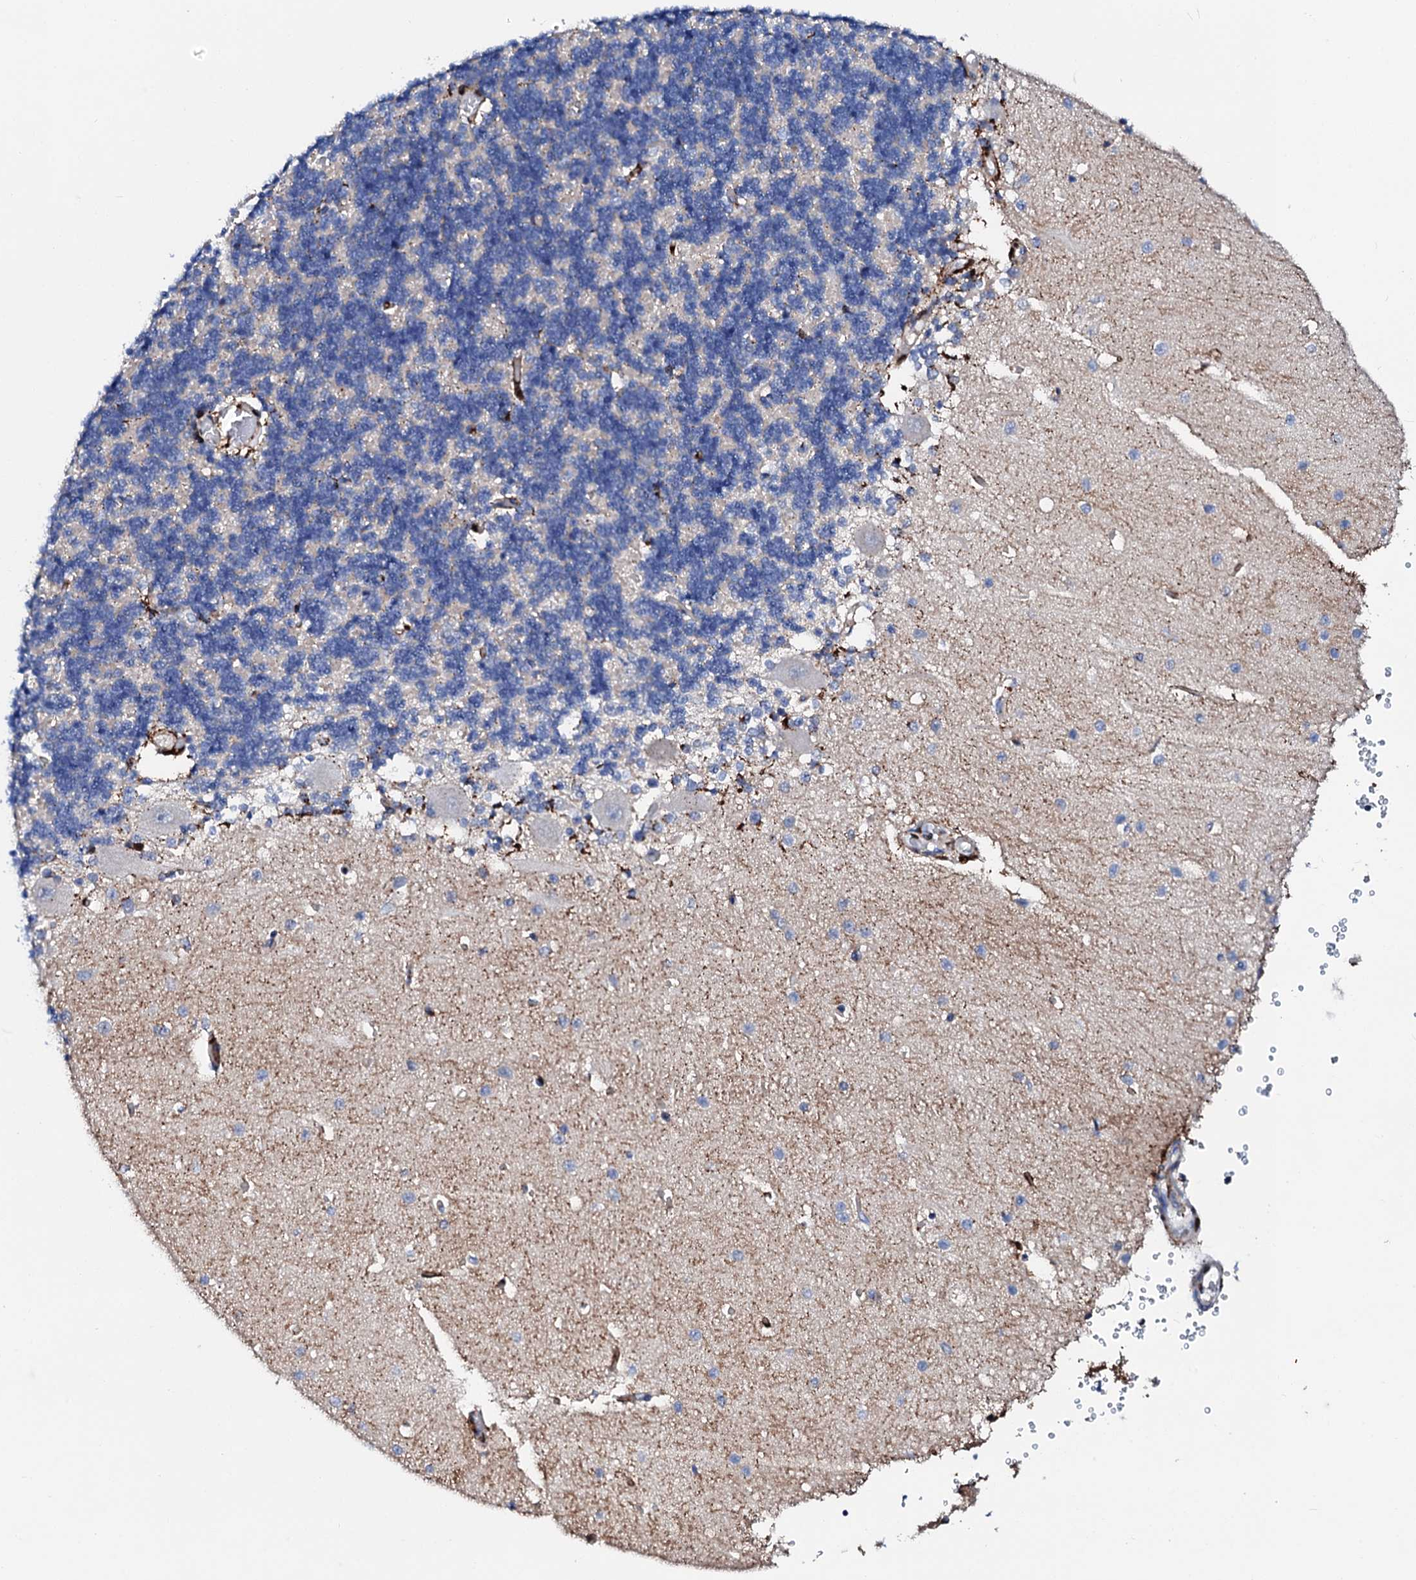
{"staining": {"intensity": "negative", "quantity": "none", "location": "none"}, "tissue": "cerebellum", "cell_type": "Cells in granular layer", "image_type": "normal", "snomed": [{"axis": "morphology", "description": "Normal tissue, NOS"}, {"axis": "topography", "description": "Cerebellum"}], "caption": "IHC of unremarkable cerebellum displays no positivity in cells in granular layer. (DAB (3,3'-diaminobenzidine) IHC, high magnification).", "gene": "MED13L", "patient": {"sex": "male", "age": 37}}